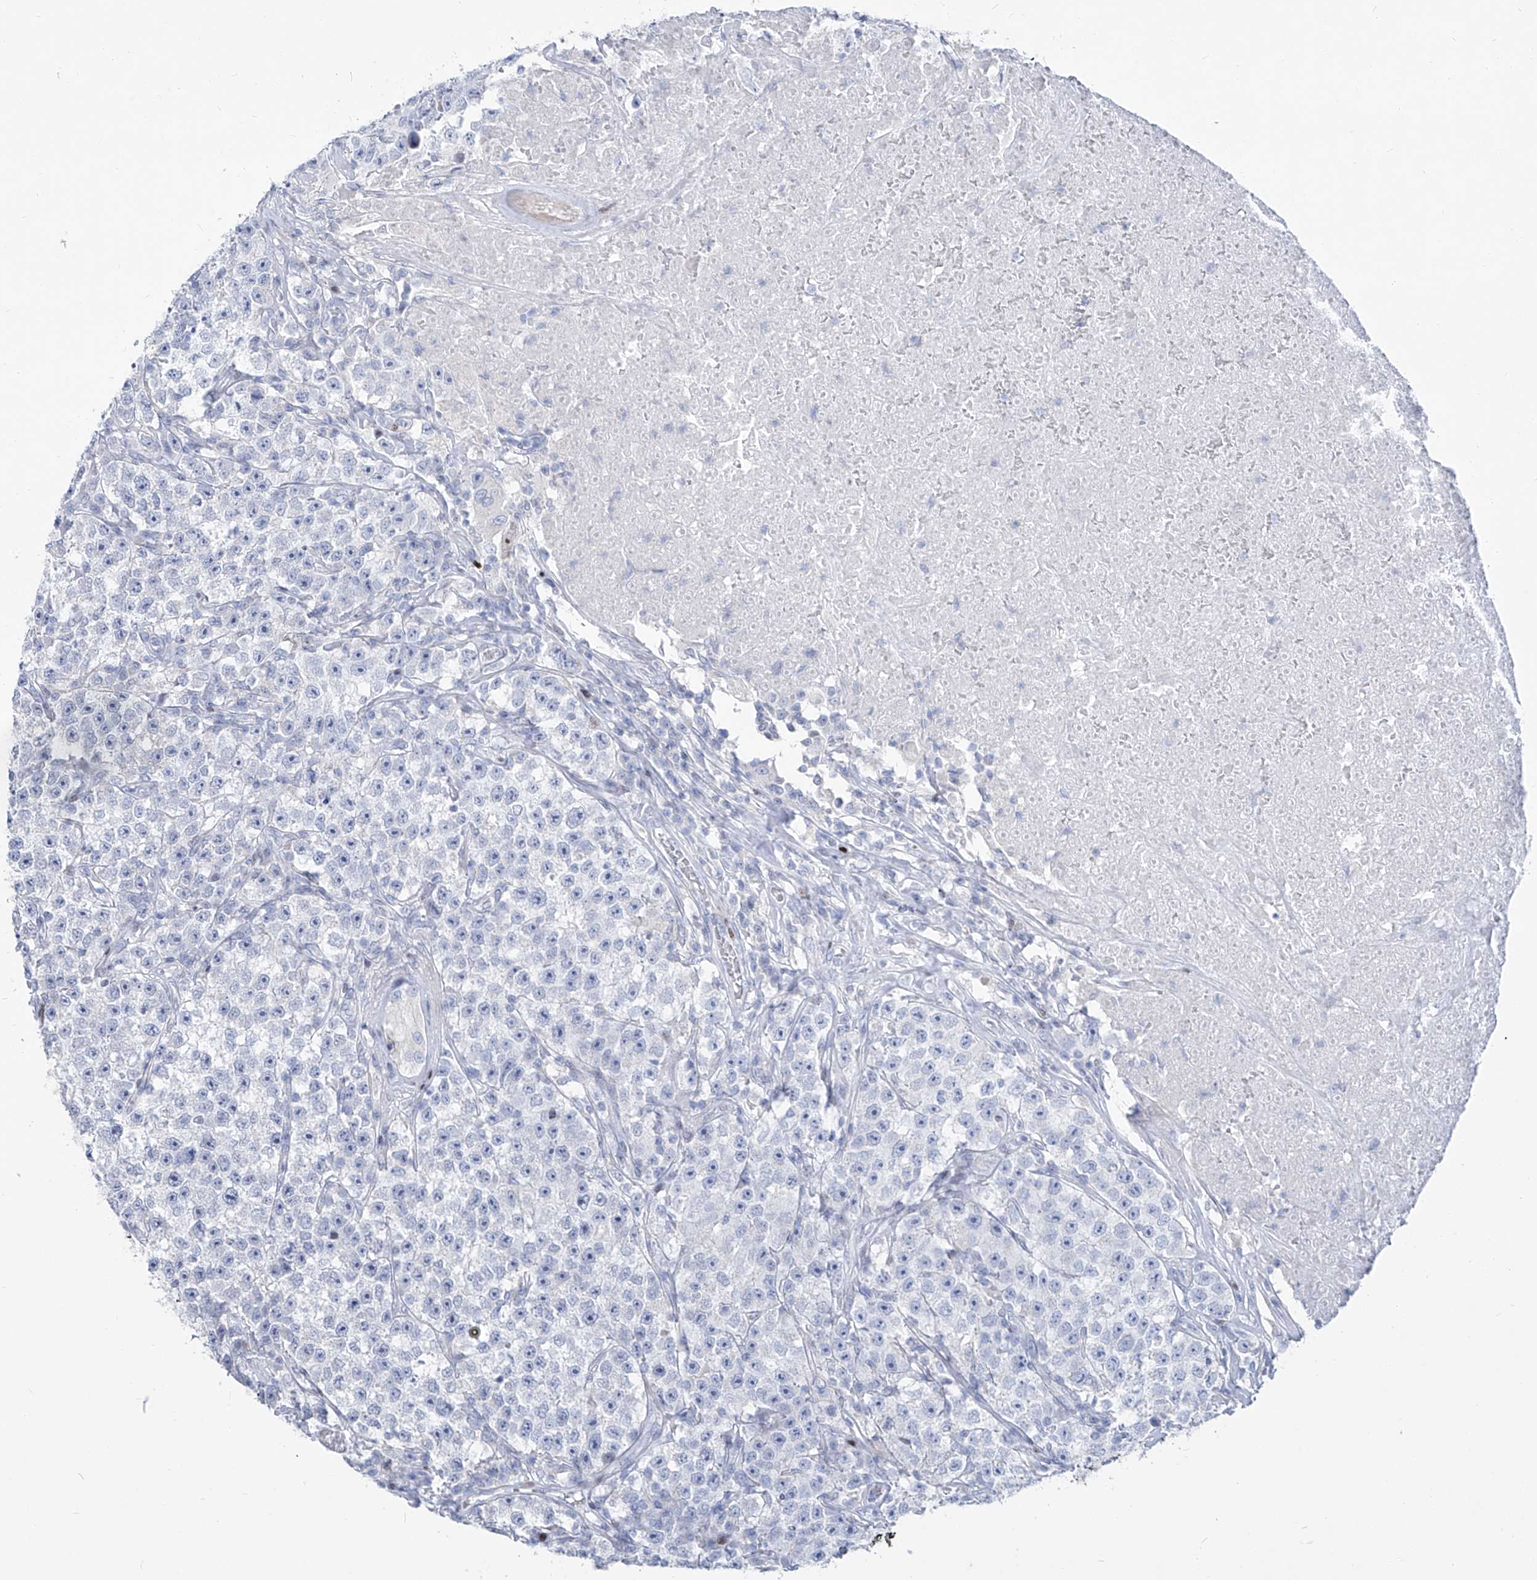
{"staining": {"intensity": "negative", "quantity": "none", "location": "none"}, "tissue": "testis cancer", "cell_type": "Tumor cells", "image_type": "cancer", "snomed": [{"axis": "morphology", "description": "Seminoma, NOS"}, {"axis": "topography", "description": "Testis"}], "caption": "Immunohistochemistry (IHC) photomicrograph of testis cancer (seminoma) stained for a protein (brown), which reveals no staining in tumor cells.", "gene": "FRS3", "patient": {"sex": "male", "age": 22}}